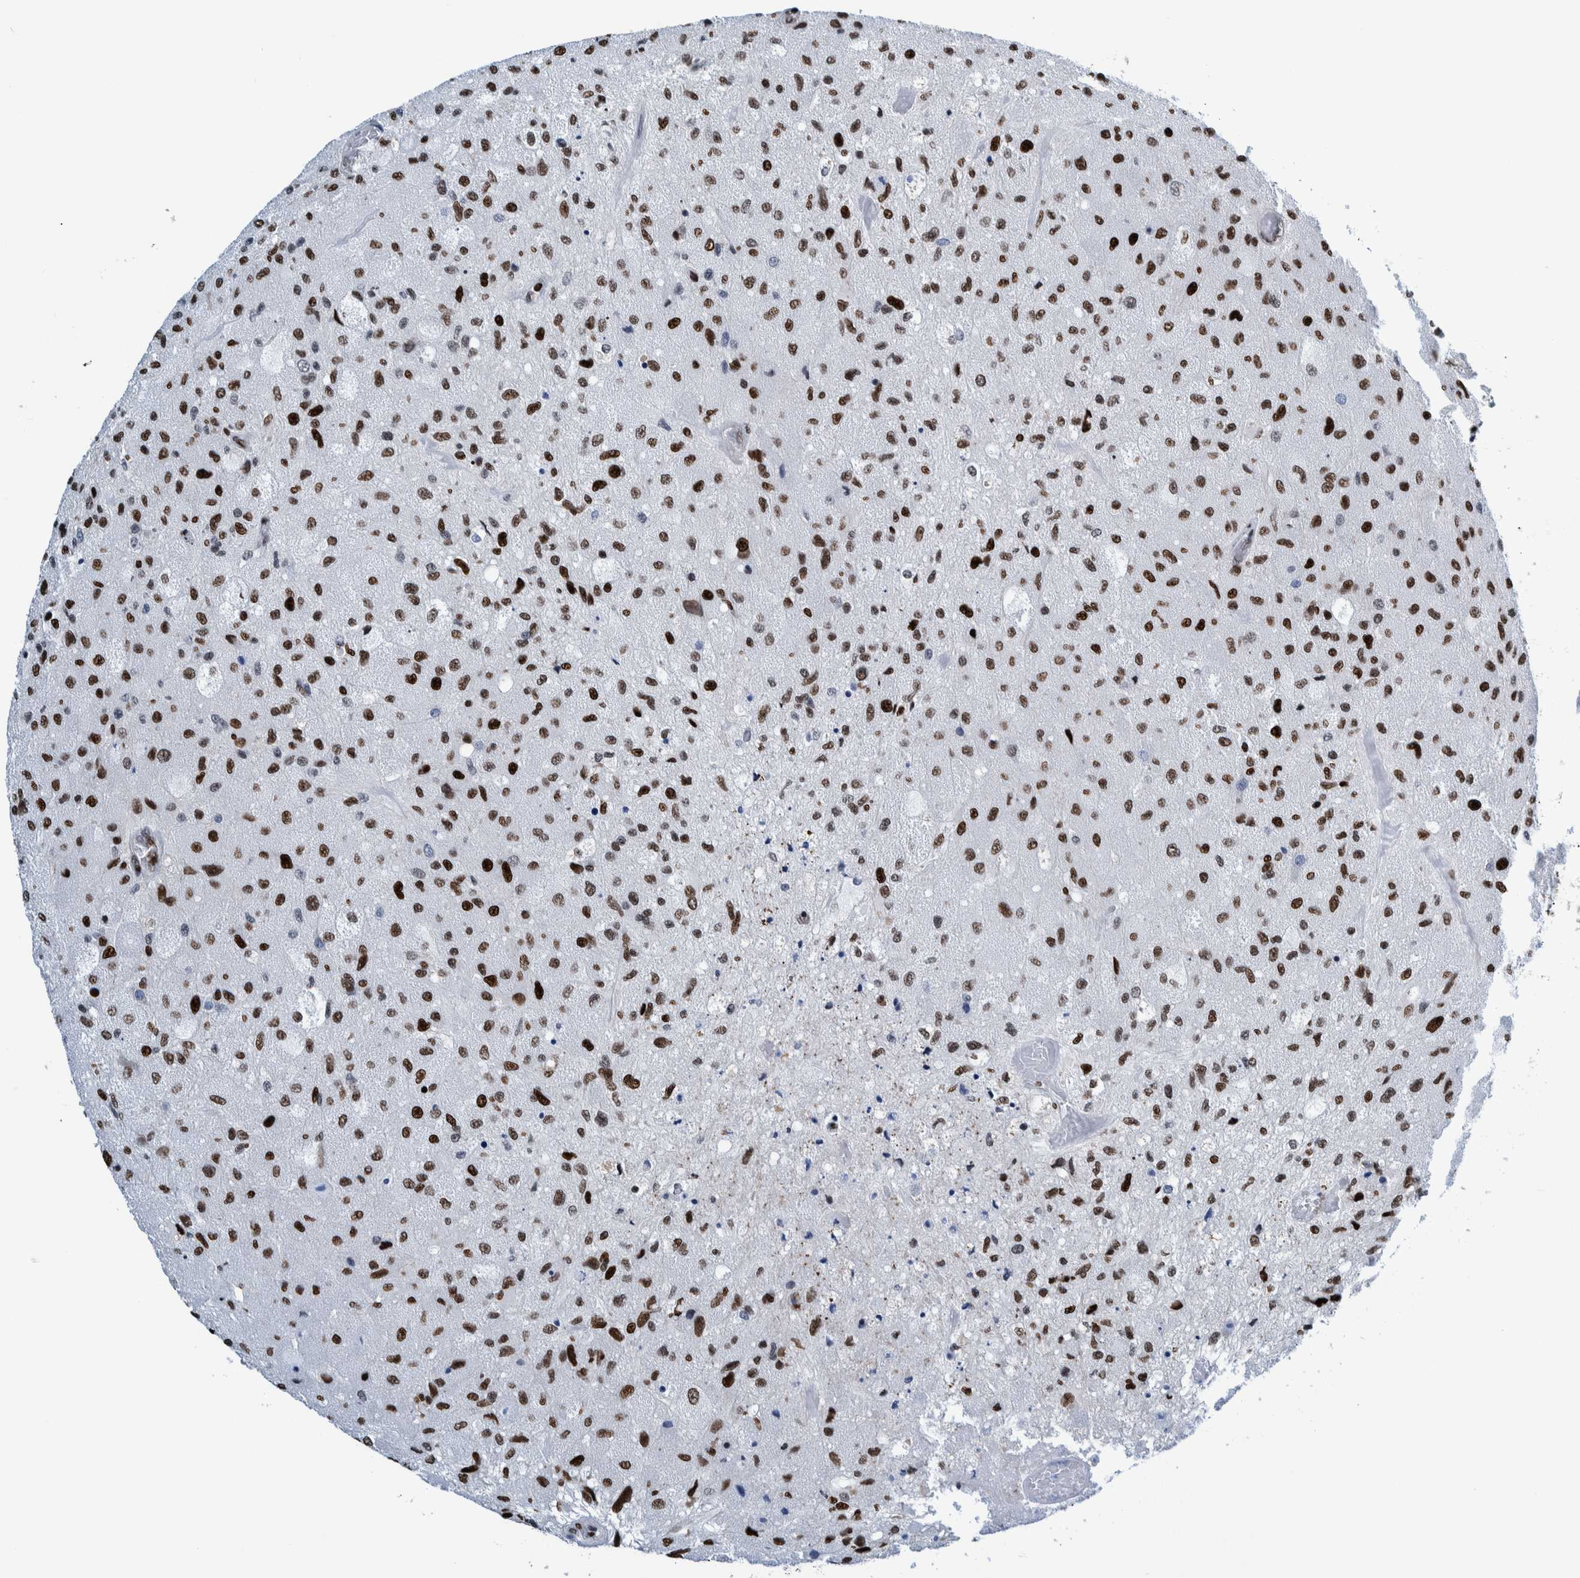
{"staining": {"intensity": "strong", "quantity": ">75%", "location": "nuclear"}, "tissue": "glioma", "cell_type": "Tumor cells", "image_type": "cancer", "snomed": [{"axis": "morphology", "description": "Normal tissue, NOS"}, {"axis": "morphology", "description": "Glioma, malignant, High grade"}, {"axis": "topography", "description": "Cerebral cortex"}], "caption": "Strong nuclear positivity is appreciated in about >75% of tumor cells in malignant high-grade glioma.", "gene": "HEATR9", "patient": {"sex": "male", "age": 77}}